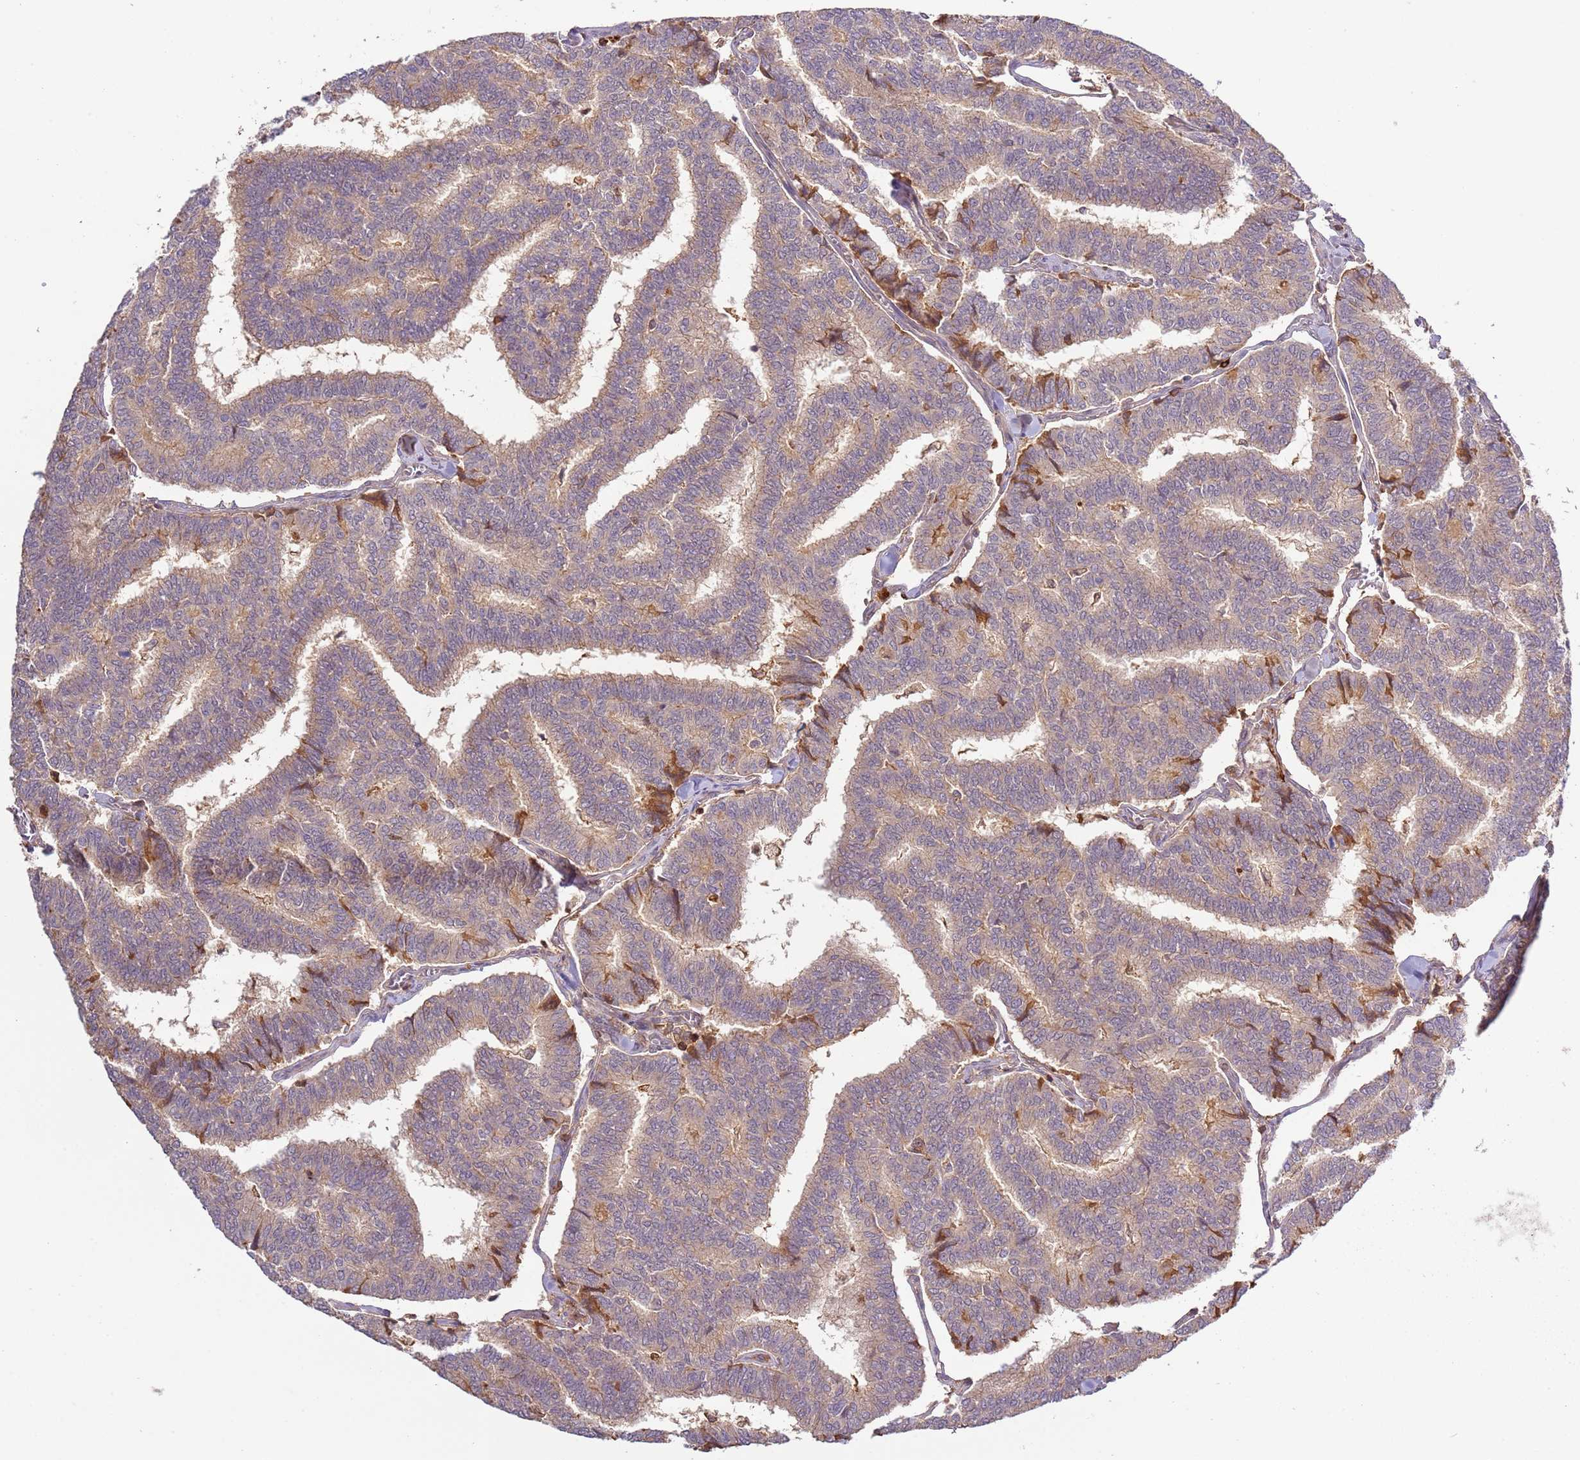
{"staining": {"intensity": "moderate", "quantity": ">75%", "location": "cytoplasmic/membranous"}, "tissue": "thyroid cancer", "cell_type": "Tumor cells", "image_type": "cancer", "snomed": [{"axis": "morphology", "description": "Papillary adenocarcinoma, NOS"}, {"axis": "topography", "description": "Thyroid gland"}], "caption": "A brown stain highlights moderate cytoplasmic/membranous expression of a protein in human papillary adenocarcinoma (thyroid) tumor cells.", "gene": "ZNF624", "patient": {"sex": "female", "age": 35}}